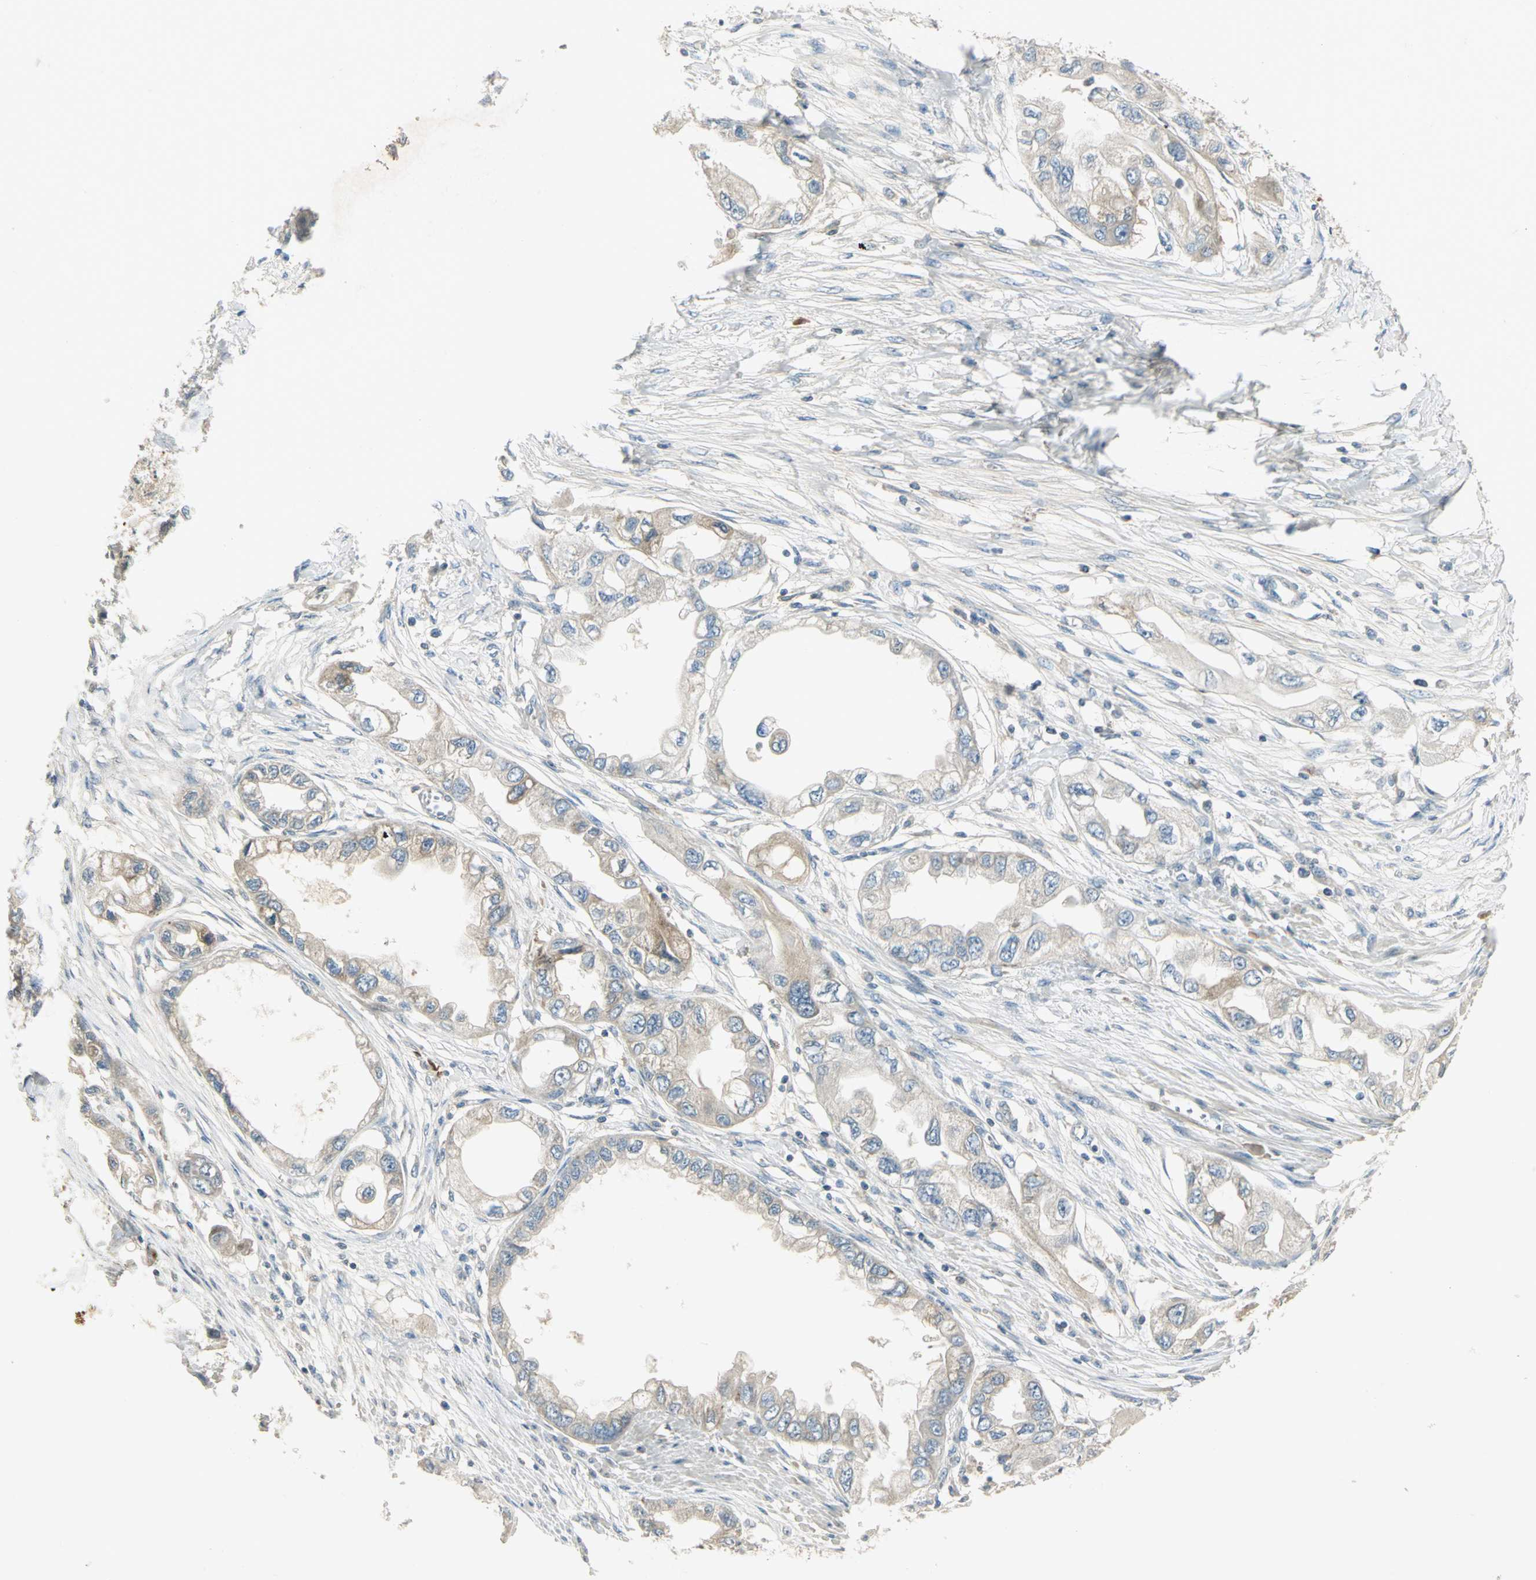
{"staining": {"intensity": "negative", "quantity": "none", "location": "none"}, "tissue": "endometrial cancer", "cell_type": "Tumor cells", "image_type": "cancer", "snomed": [{"axis": "morphology", "description": "Adenocarcinoma, NOS"}, {"axis": "topography", "description": "Endometrium"}], "caption": "An immunohistochemistry (IHC) photomicrograph of endometrial cancer (adenocarcinoma) is shown. There is no staining in tumor cells of endometrial cancer (adenocarcinoma). (DAB (3,3'-diaminobenzidine) IHC, high magnification).", "gene": "PROC", "patient": {"sex": "female", "age": 67}}